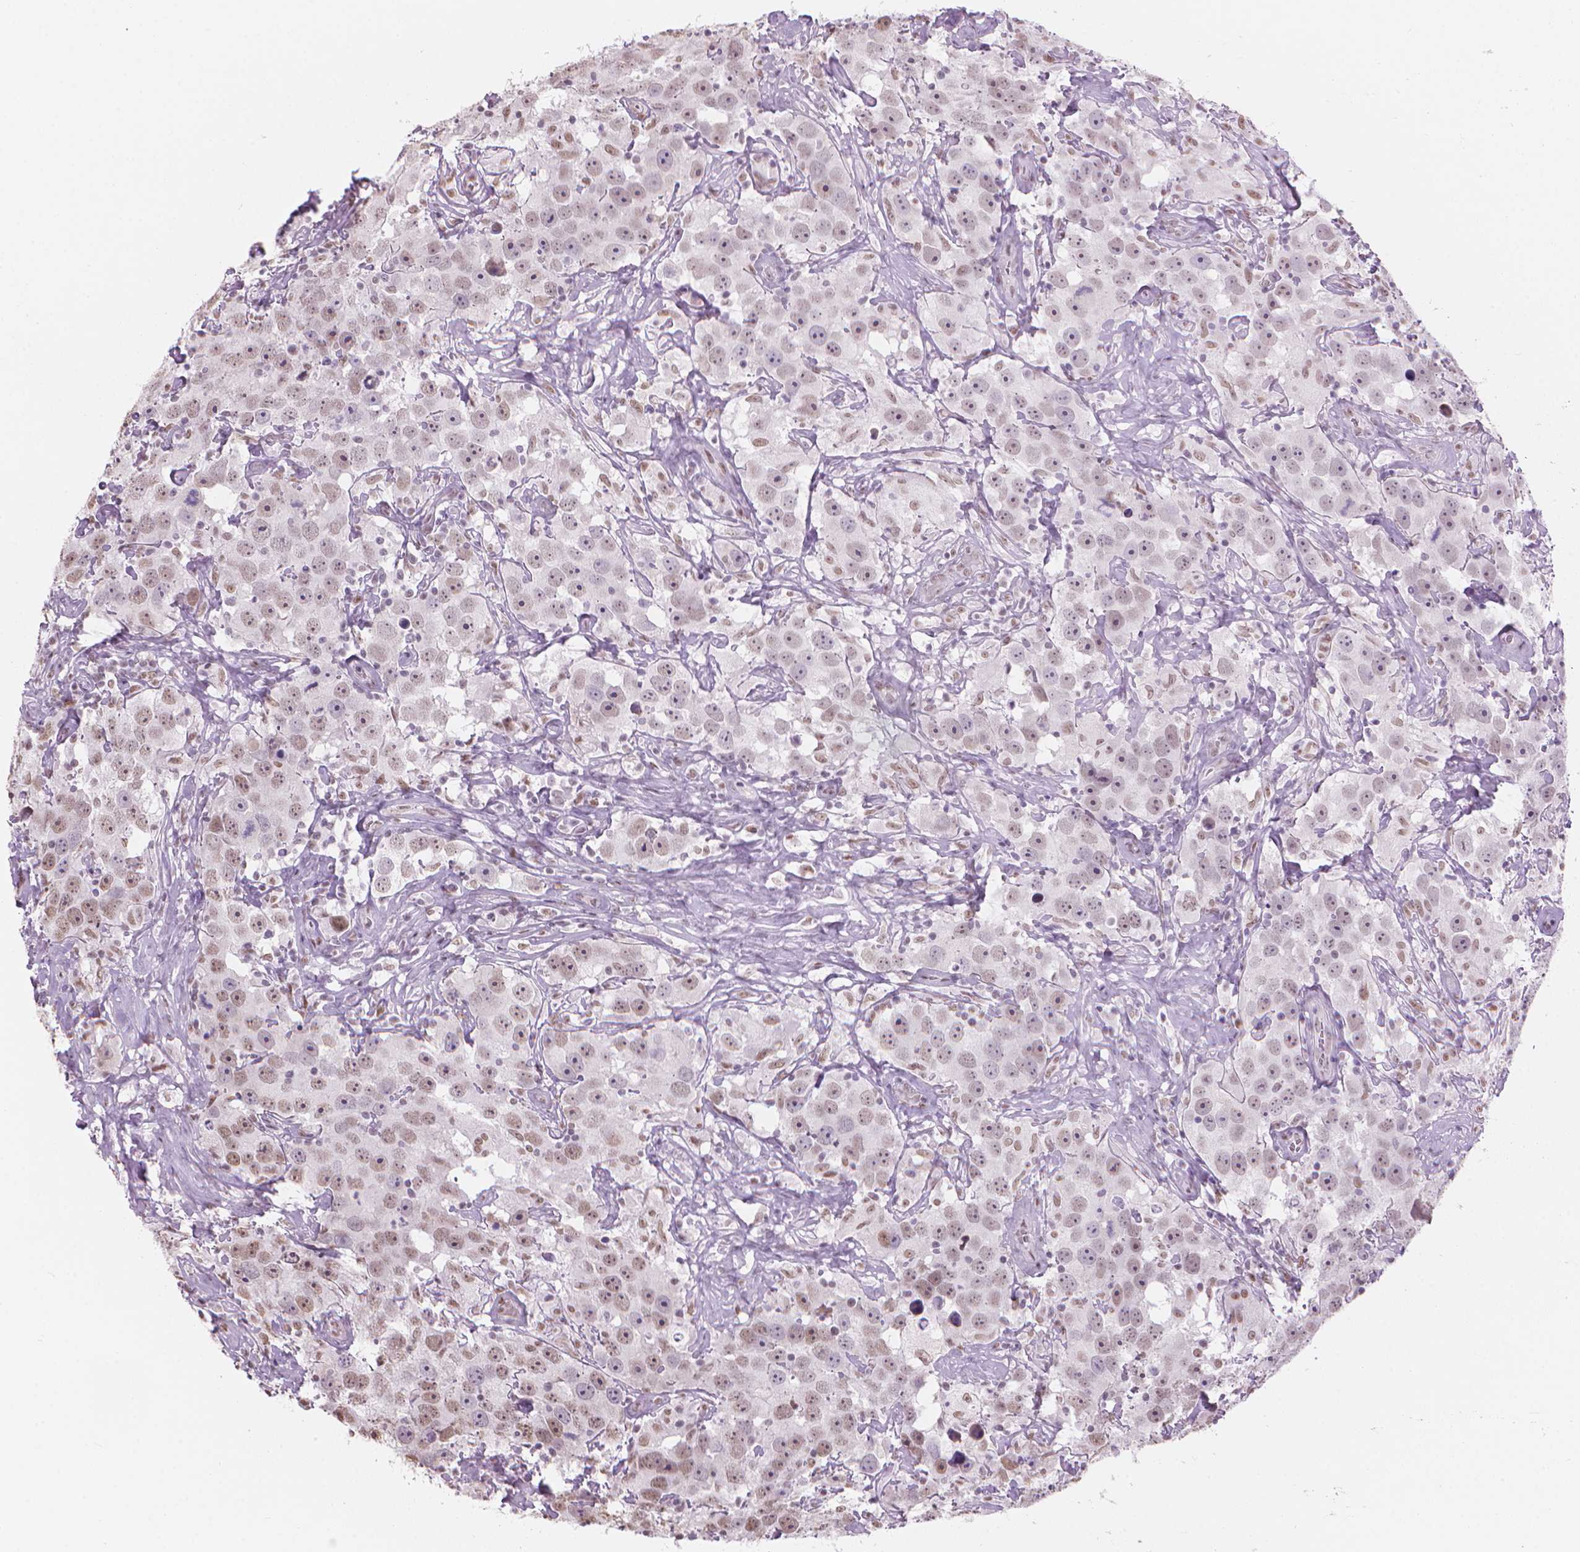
{"staining": {"intensity": "moderate", "quantity": "25%-75%", "location": "nuclear"}, "tissue": "testis cancer", "cell_type": "Tumor cells", "image_type": "cancer", "snomed": [{"axis": "morphology", "description": "Seminoma, NOS"}, {"axis": "topography", "description": "Testis"}], "caption": "Immunohistochemistry (IHC) micrograph of human testis seminoma stained for a protein (brown), which exhibits medium levels of moderate nuclear staining in about 25%-75% of tumor cells.", "gene": "PIAS2", "patient": {"sex": "male", "age": 49}}